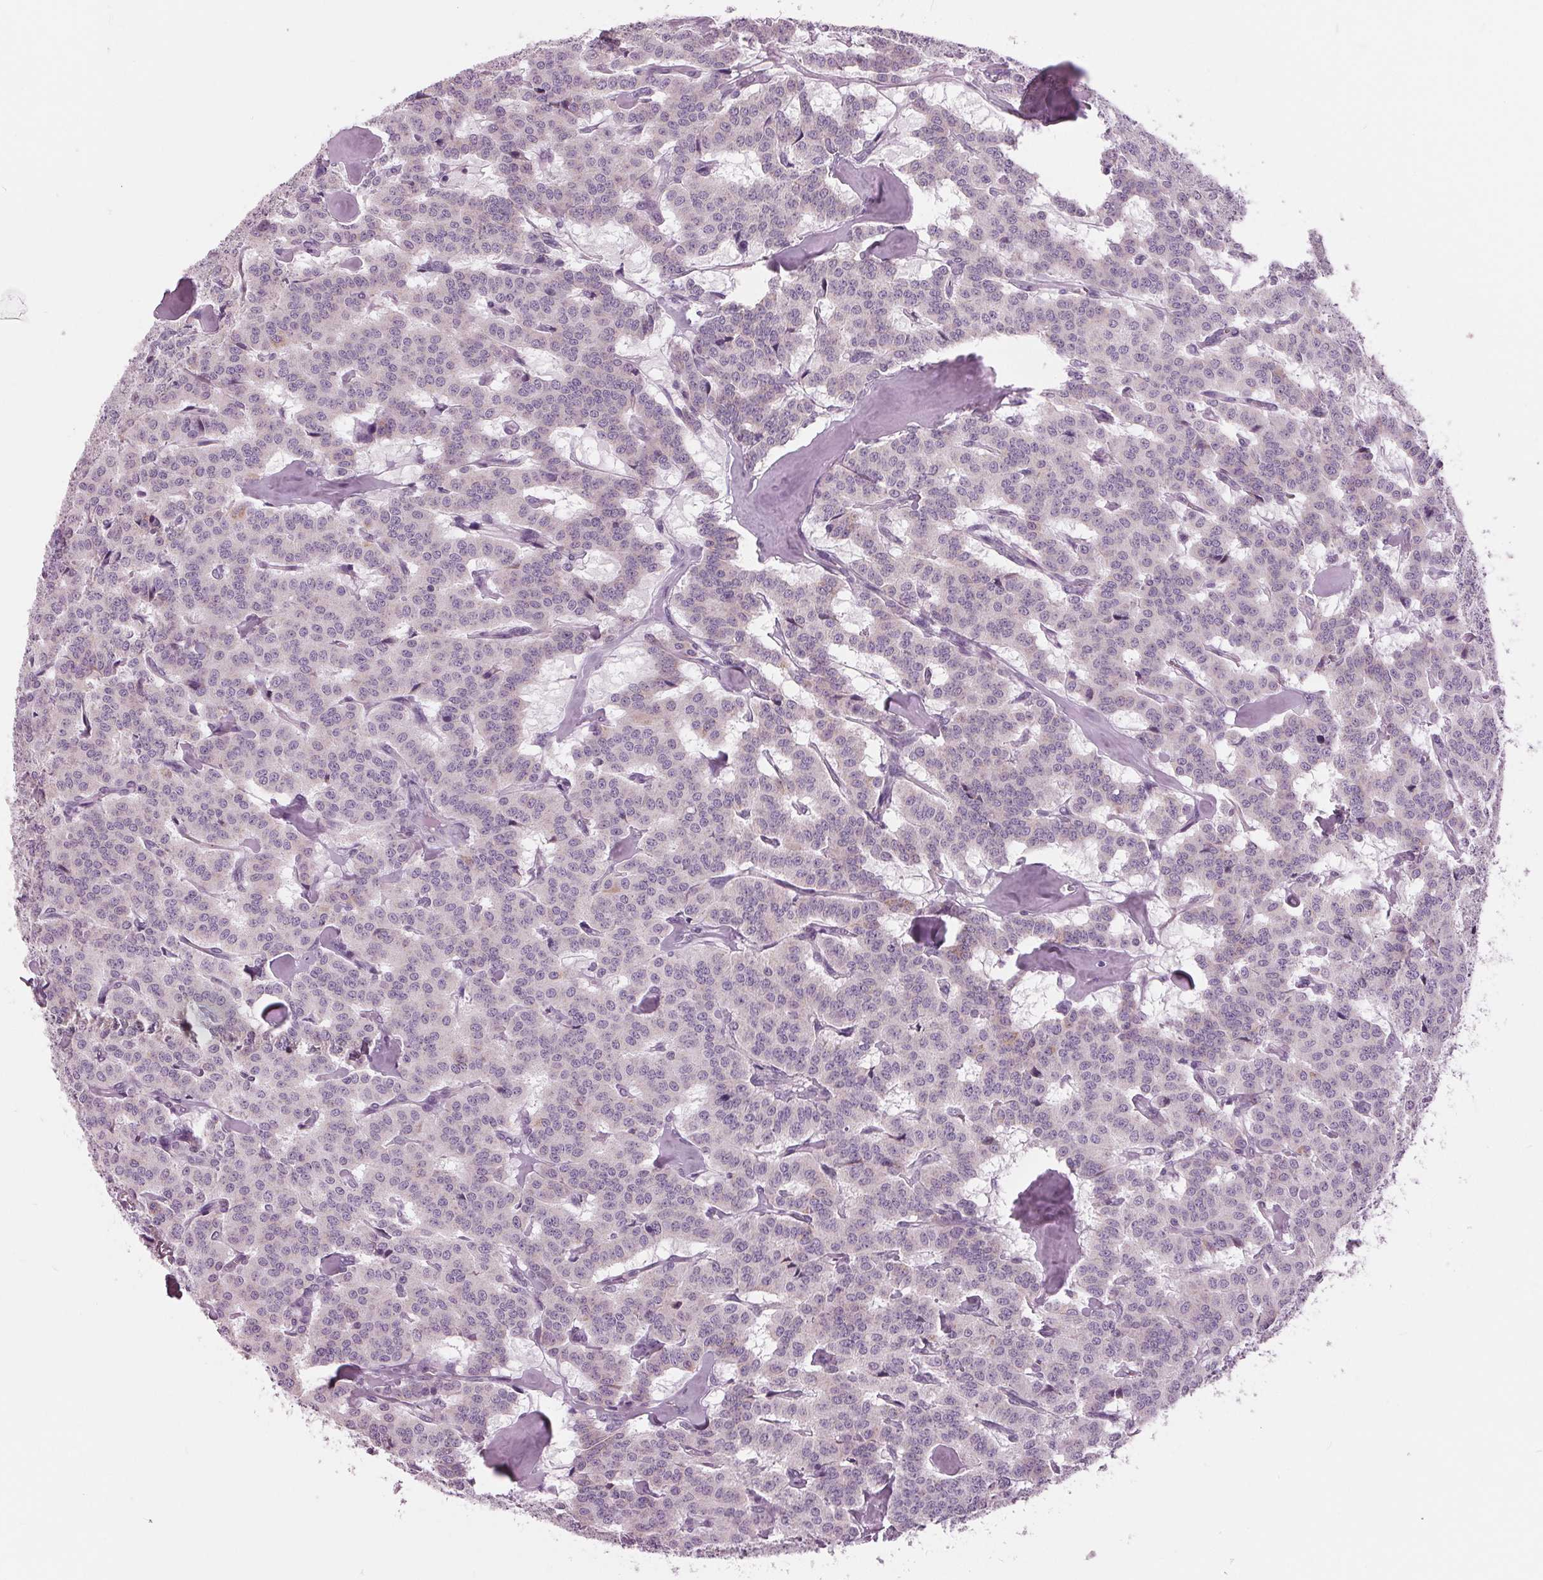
{"staining": {"intensity": "negative", "quantity": "none", "location": "none"}, "tissue": "carcinoid", "cell_type": "Tumor cells", "image_type": "cancer", "snomed": [{"axis": "morphology", "description": "Carcinoid, malignant, NOS"}, {"axis": "topography", "description": "Lung"}], "caption": "This histopathology image is of carcinoid (malignant) stained with immunohistochemistry to label a protein in brown with the nuclei are counter-stained blue. There is no positivity in tumor cells.", "gene": "SAMD4A", "patient": {"sex": "female", "age": 46}}